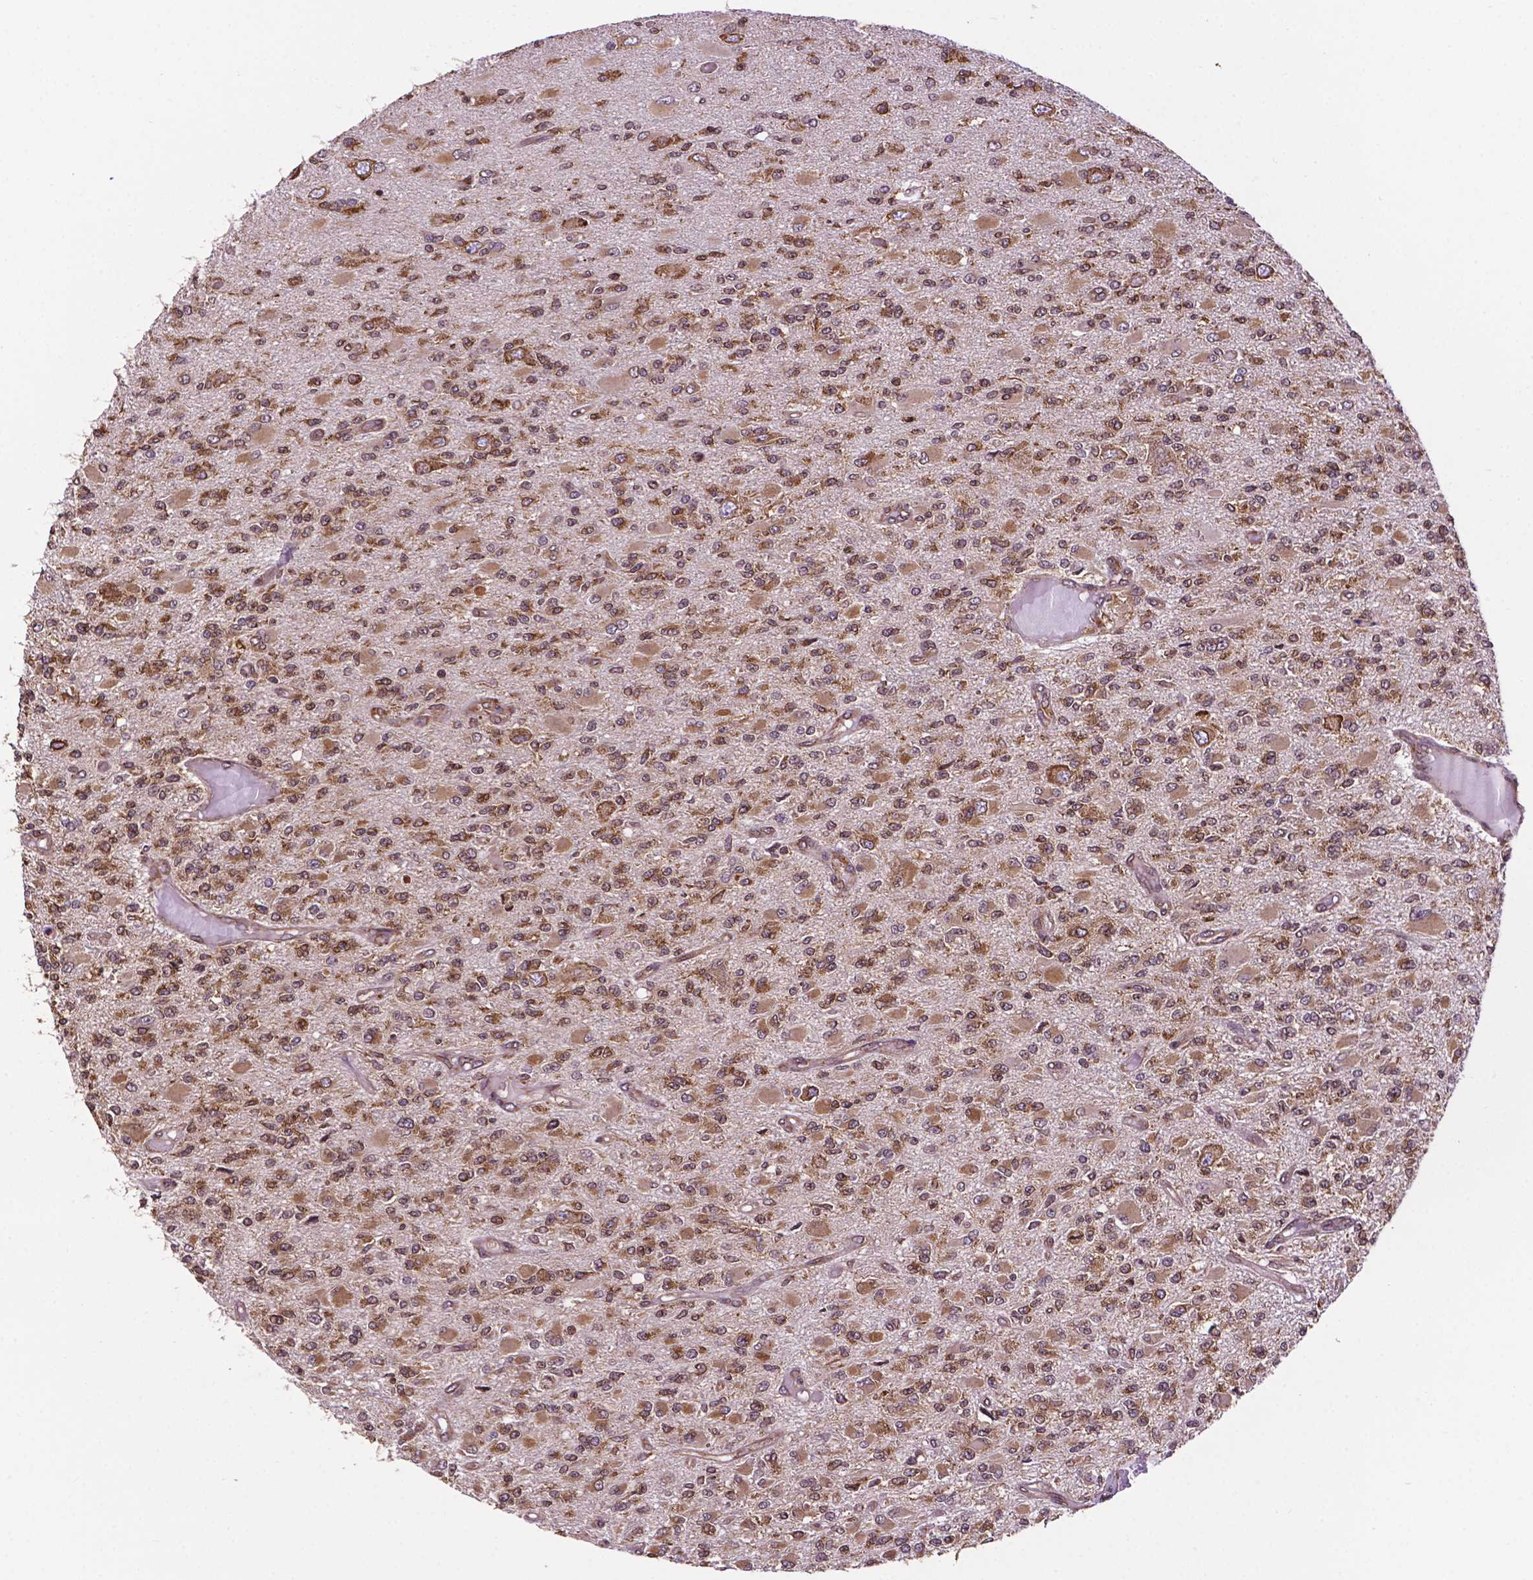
{"staining": {"intensity": "moderate", "quantity": ">75%", "location": "cytoplasmic/membranous"}, "tissue": "glioma", "cell_type": "Tumor cells", "image_type": "cancer", "snomed": [{"axis": "morphology", "description": "Glioma, malignant, High grade"}, {"axis": "topography", "description": "Brain"}], "caption": "Glioma tissue exhibits moderate cytoplasmic/membranous expression in approximately >75% of tumor cells", "gene": "GANAB", "patient": {"sex": "female", "age": 63}}